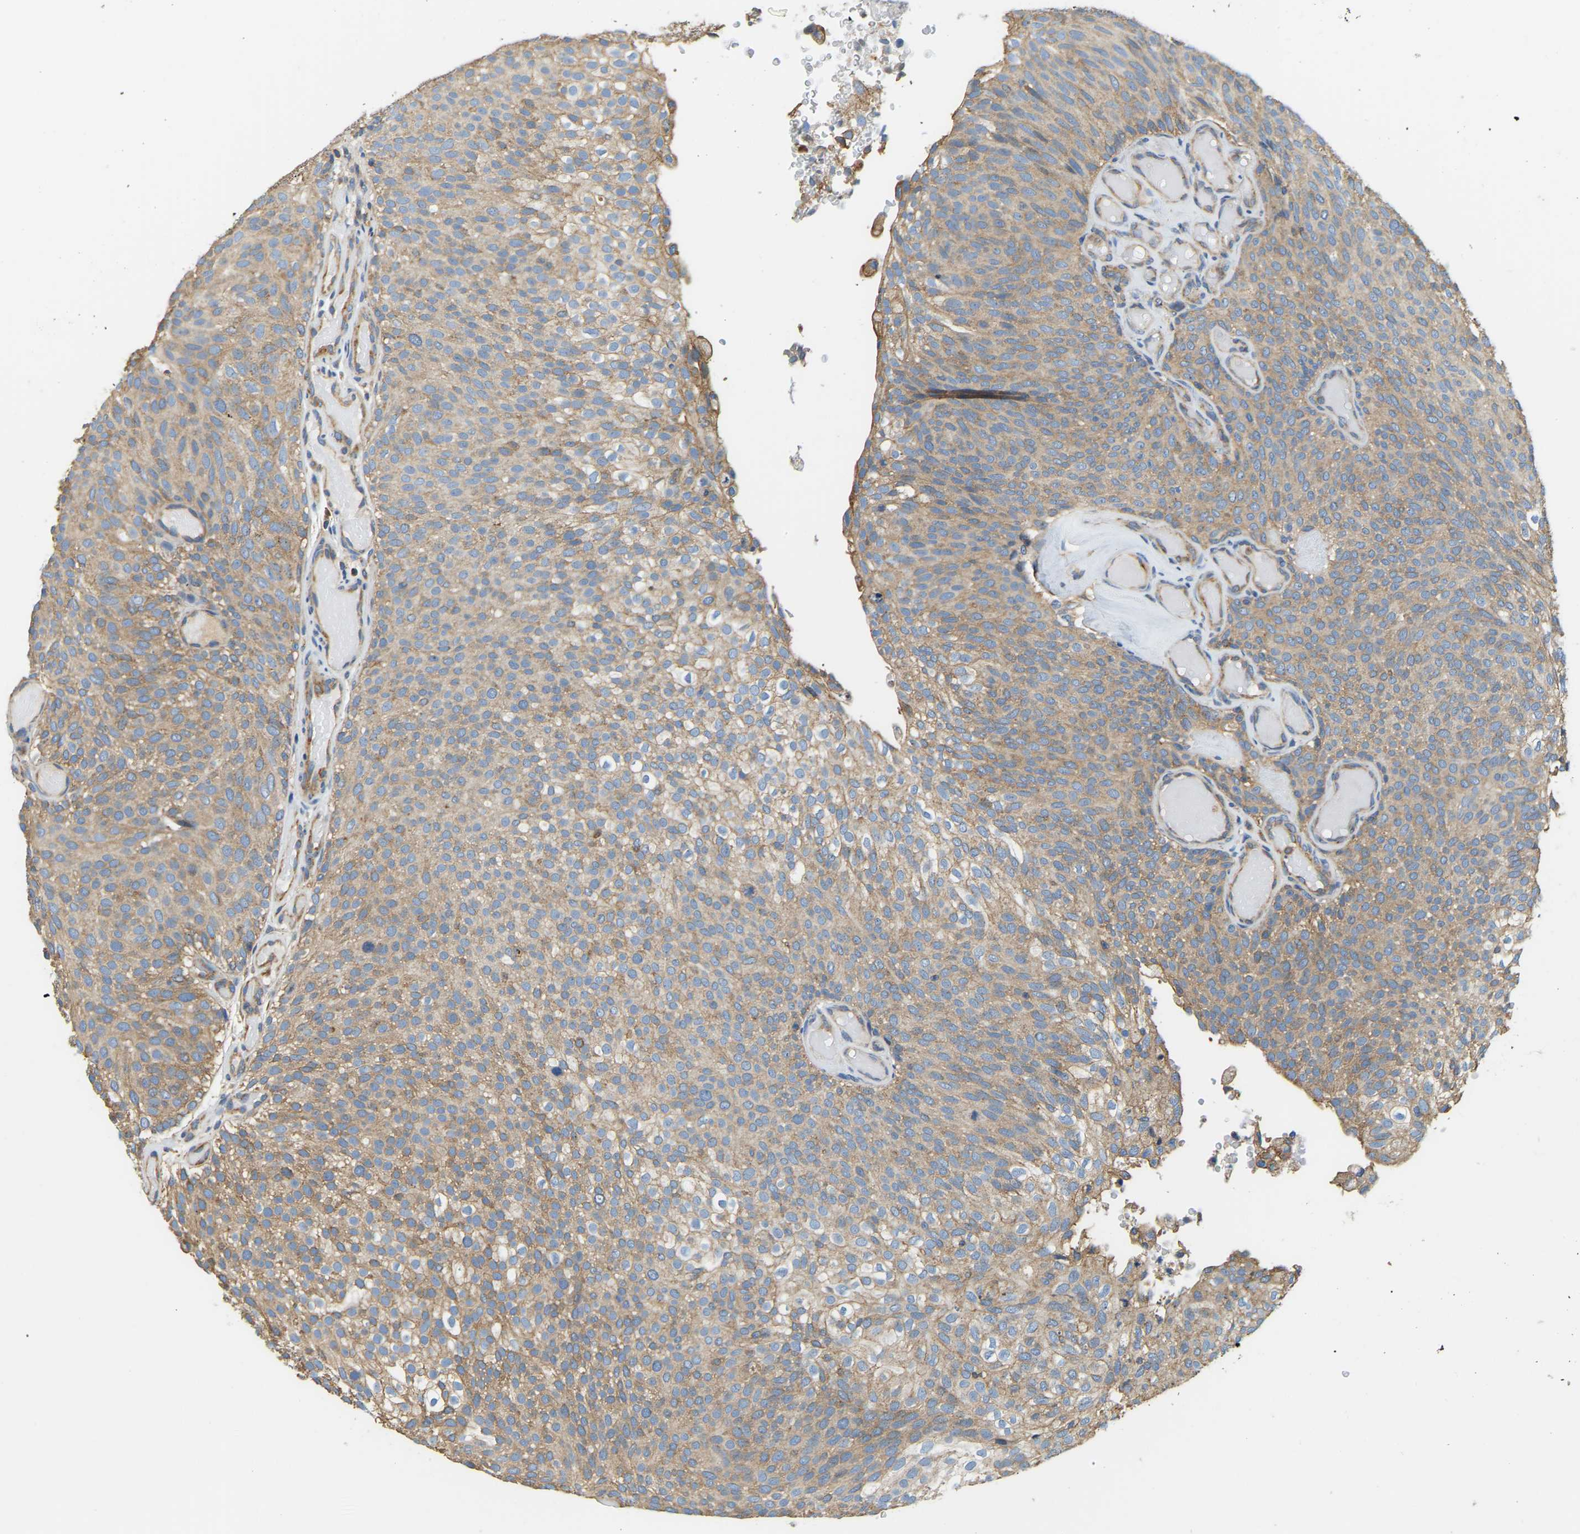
{"staining": {"intensity": "moderate", "quantity": ">75%", "location": "cytoplasmic/membranous"}, "tissue": "urothelial cancer", "cell_type": "Tumor cells", "image_type": "cancer", "snomed": [{"axis": "morphology", "description": "Urothelial carcinoma, Low grade"}, {"axis": "topography", "description": "Urinary bladder"}], "caption": "There is medium levels of moderate cytoplasmic/membranous staining in tumor cells of urothelial carcinoma (low-grade), as demonstrated by immunohistochemical staining (brown color).", "gene": "AHNAK", "patient": {"sex": "male", "age": 78}}